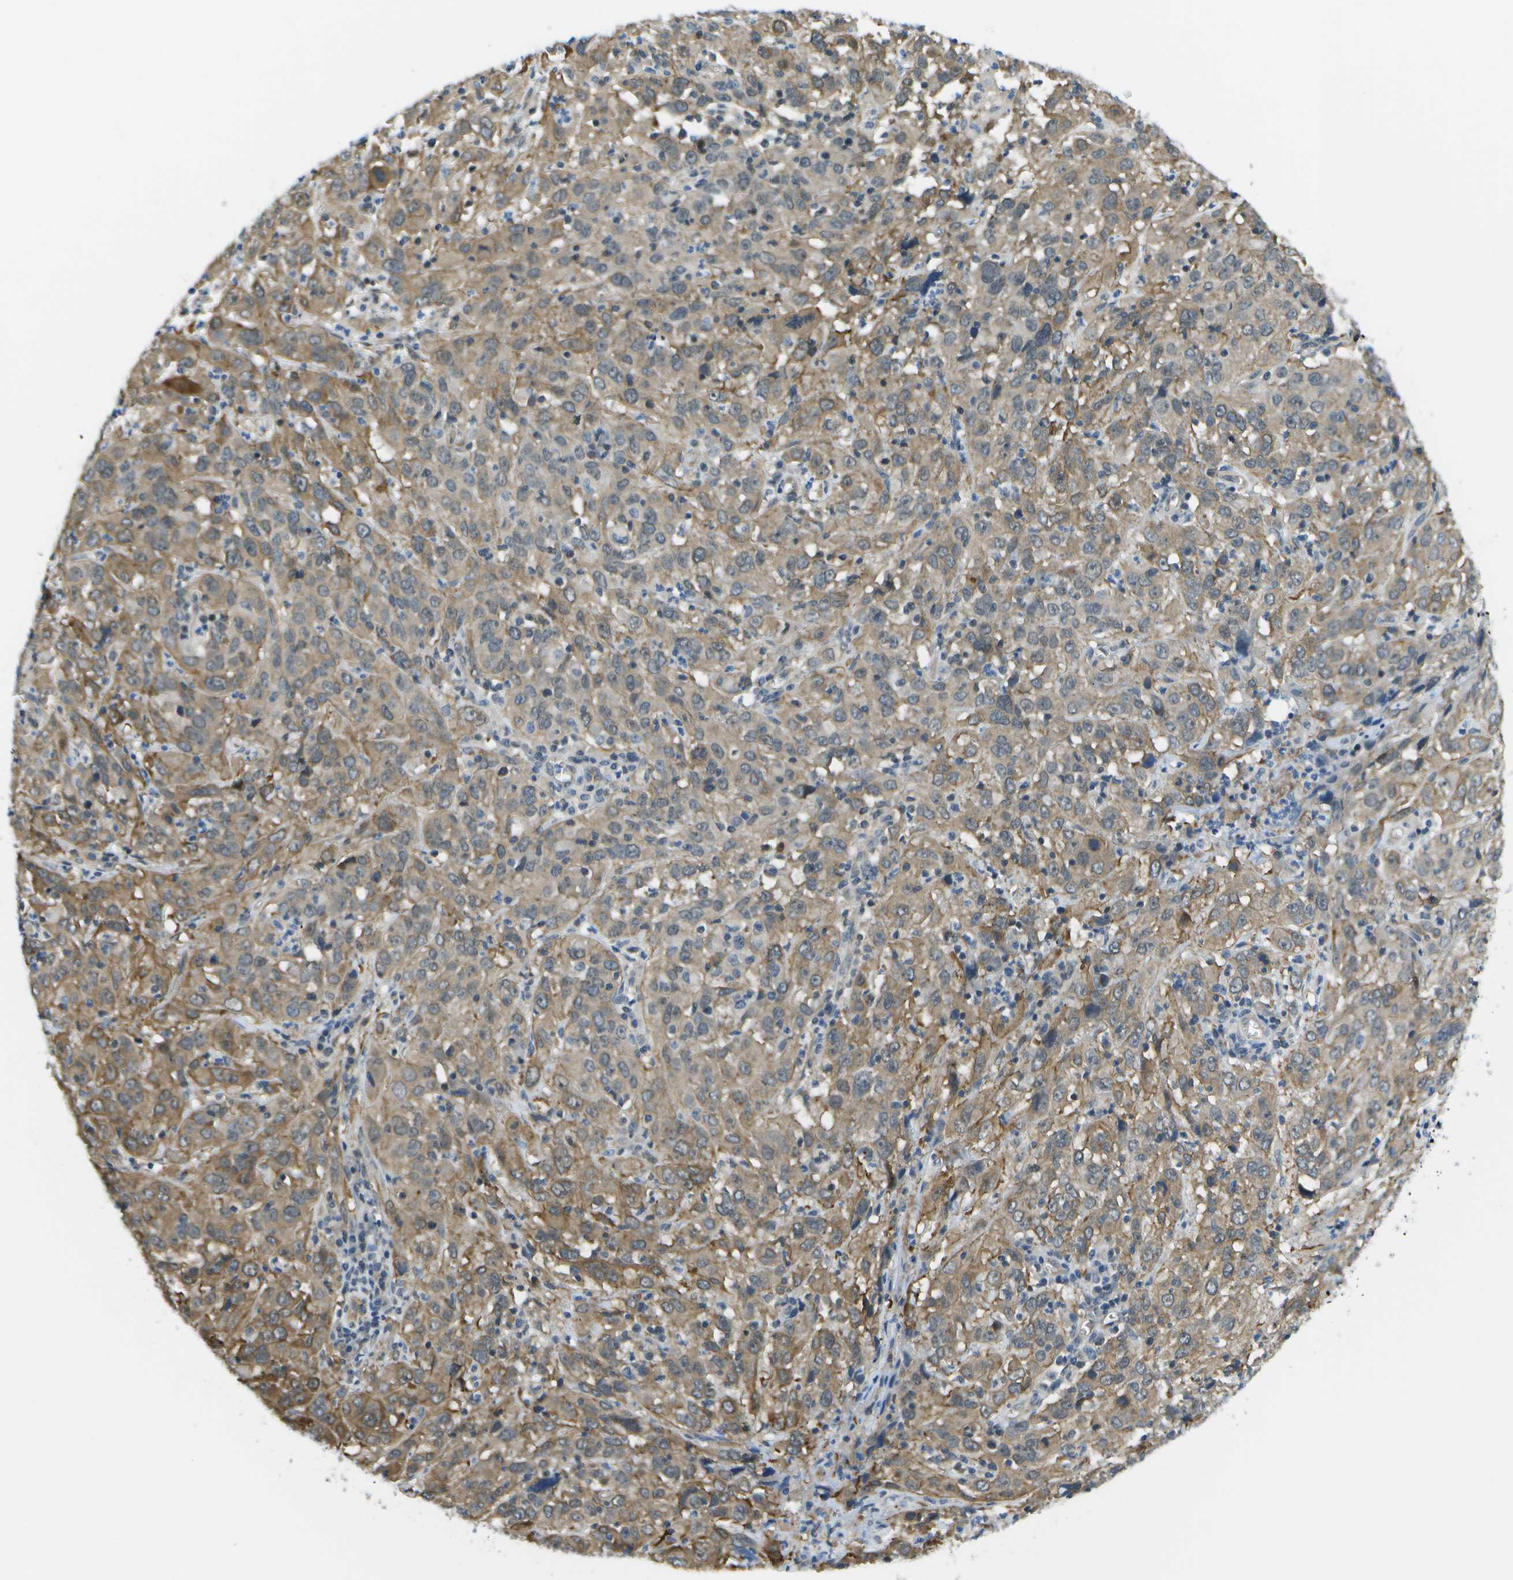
{"staining": {"intensity": "moderate", "quantity": ">75%", "location": "cytoplasmic/membranous"}, "tissue": "cervical cancer", "cell_type": "Tumor cells", "image_type": "cancer", "snomed": [{"axis": "morphology", "description": "Squamous cell carcinoma, NOS"}, {"axis": "topography", "description": "Cervix"}], "caption": "Tumor cells show medium levels of moderate cytoplasmic/membranous expression in approximately >75% of cells in human cervical cancer (squamous cell carcinoma).", "gene": "KIAA0040", "patient": {"sex": "female", "age": 32}}